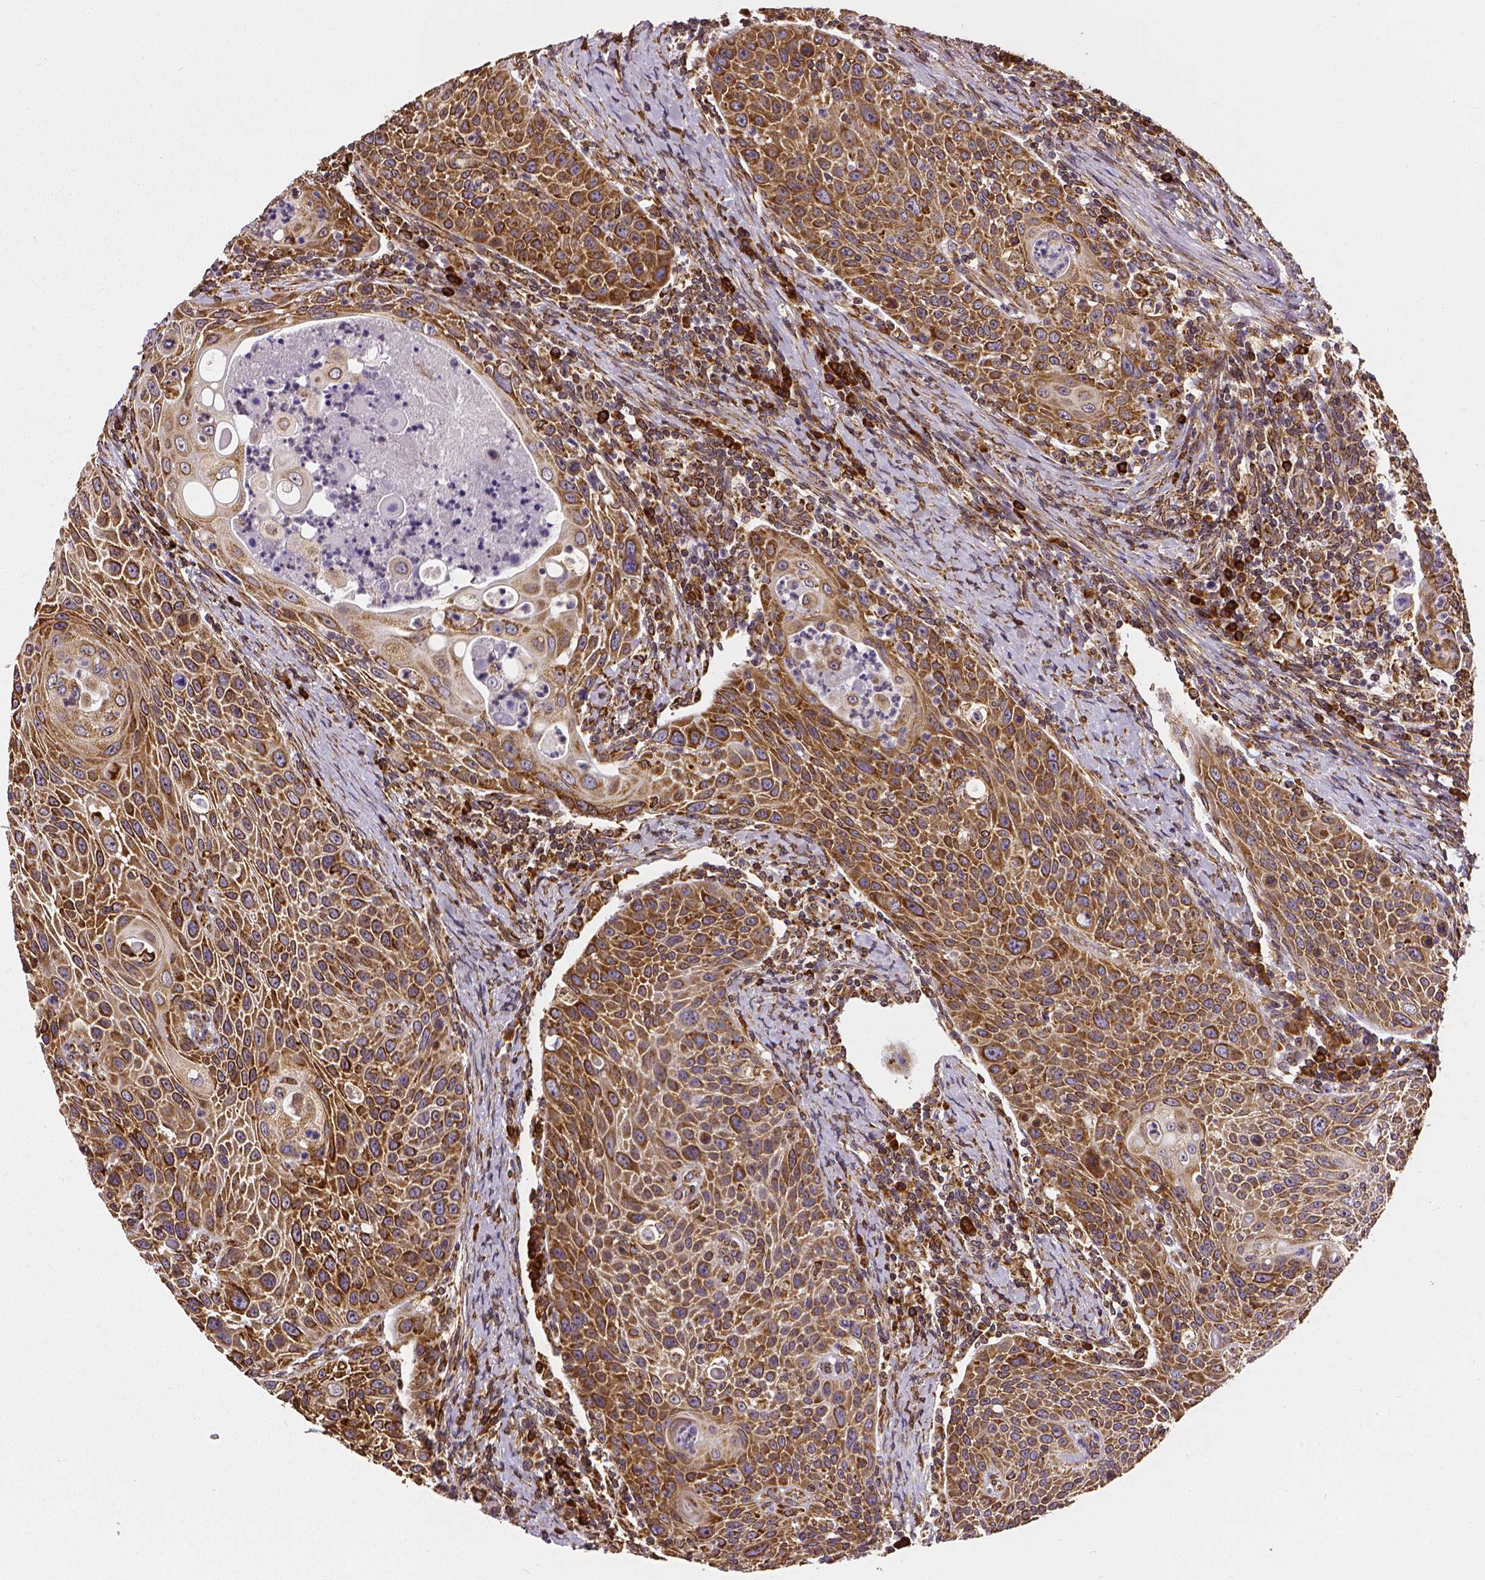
{"staining": {"intensity": "strong", "quantity": ">75%", "location": "cytoplasmic/membranous"}, "tissue": "head and neck cancer", "cell_type": "Tumor cells", "image_type": "cancer", "snomed": [{"axis": "morphology", "description": "Squamous cell carcinoma, NOS"}, {"axis": "topography", "description": "Head-Neck"}], "caption": "Strong cytoplasmic/membranous protein positivity is identified in approximately >75% of tumor cells in head and neck squamous cell carcinoma.", "gene": "MTDH", "patient": {"sex": "male", "age": 69}}